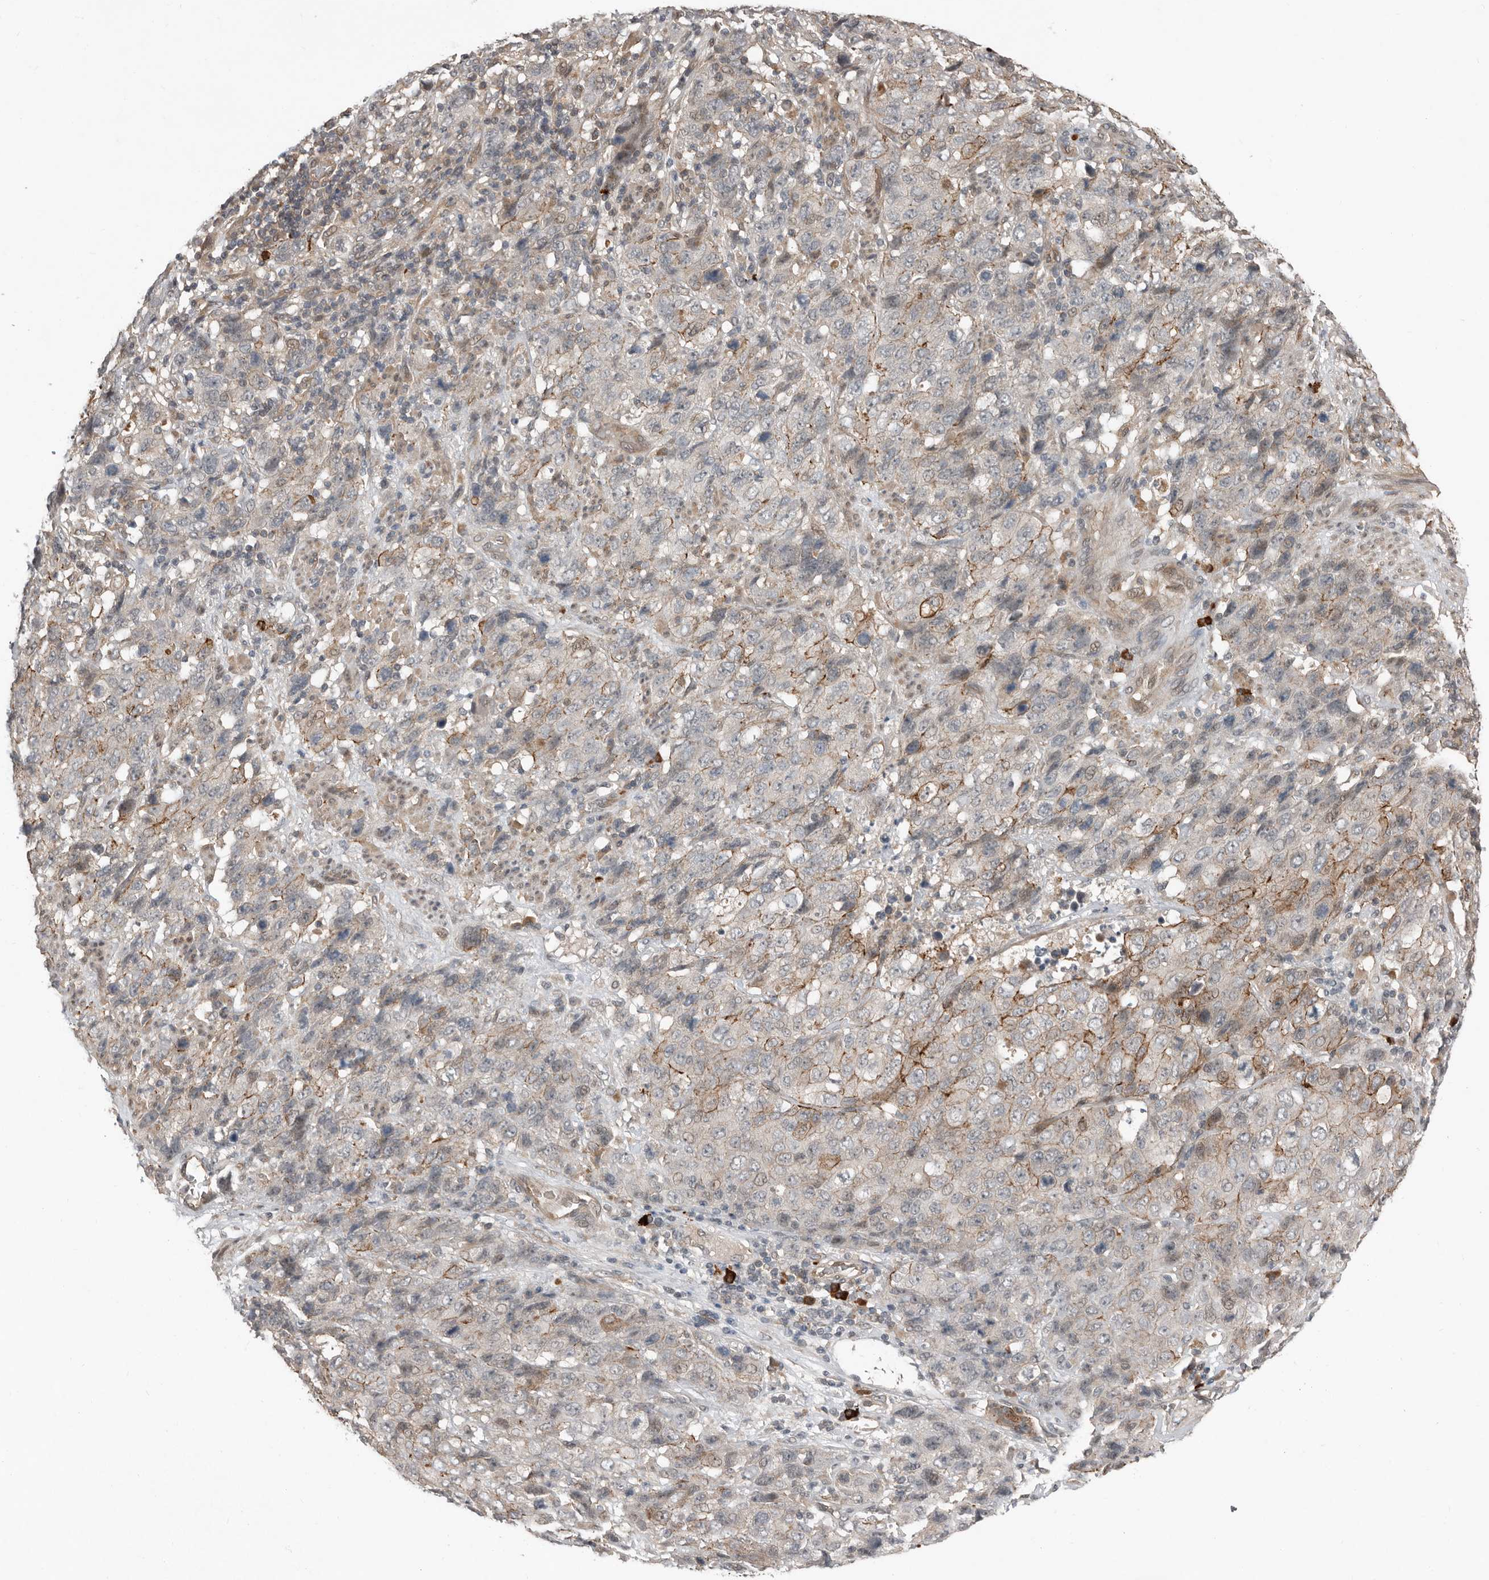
{"staining": {"intensity": "moderate", "quantity": "<25%", "location": "cytoplasmic/membranous"}, "tissue": "stomach cancer", "cell_type": "Tumor cells", "image_type": "cancer", "snomed": [{"axis": "morphology", "description": "Adenocarcinoma, NOS"}, {"axis": "topography", "description": "Stomach"}], "caption": "Brown immunohistochemical staining in human adenocarcinoma (stomach) displays moderate cytoplasmic/membranous positivity in approximately <25% of tumor cells.", "gene": "TEAD3", "patient": {"sex": "male", "age": 48}}